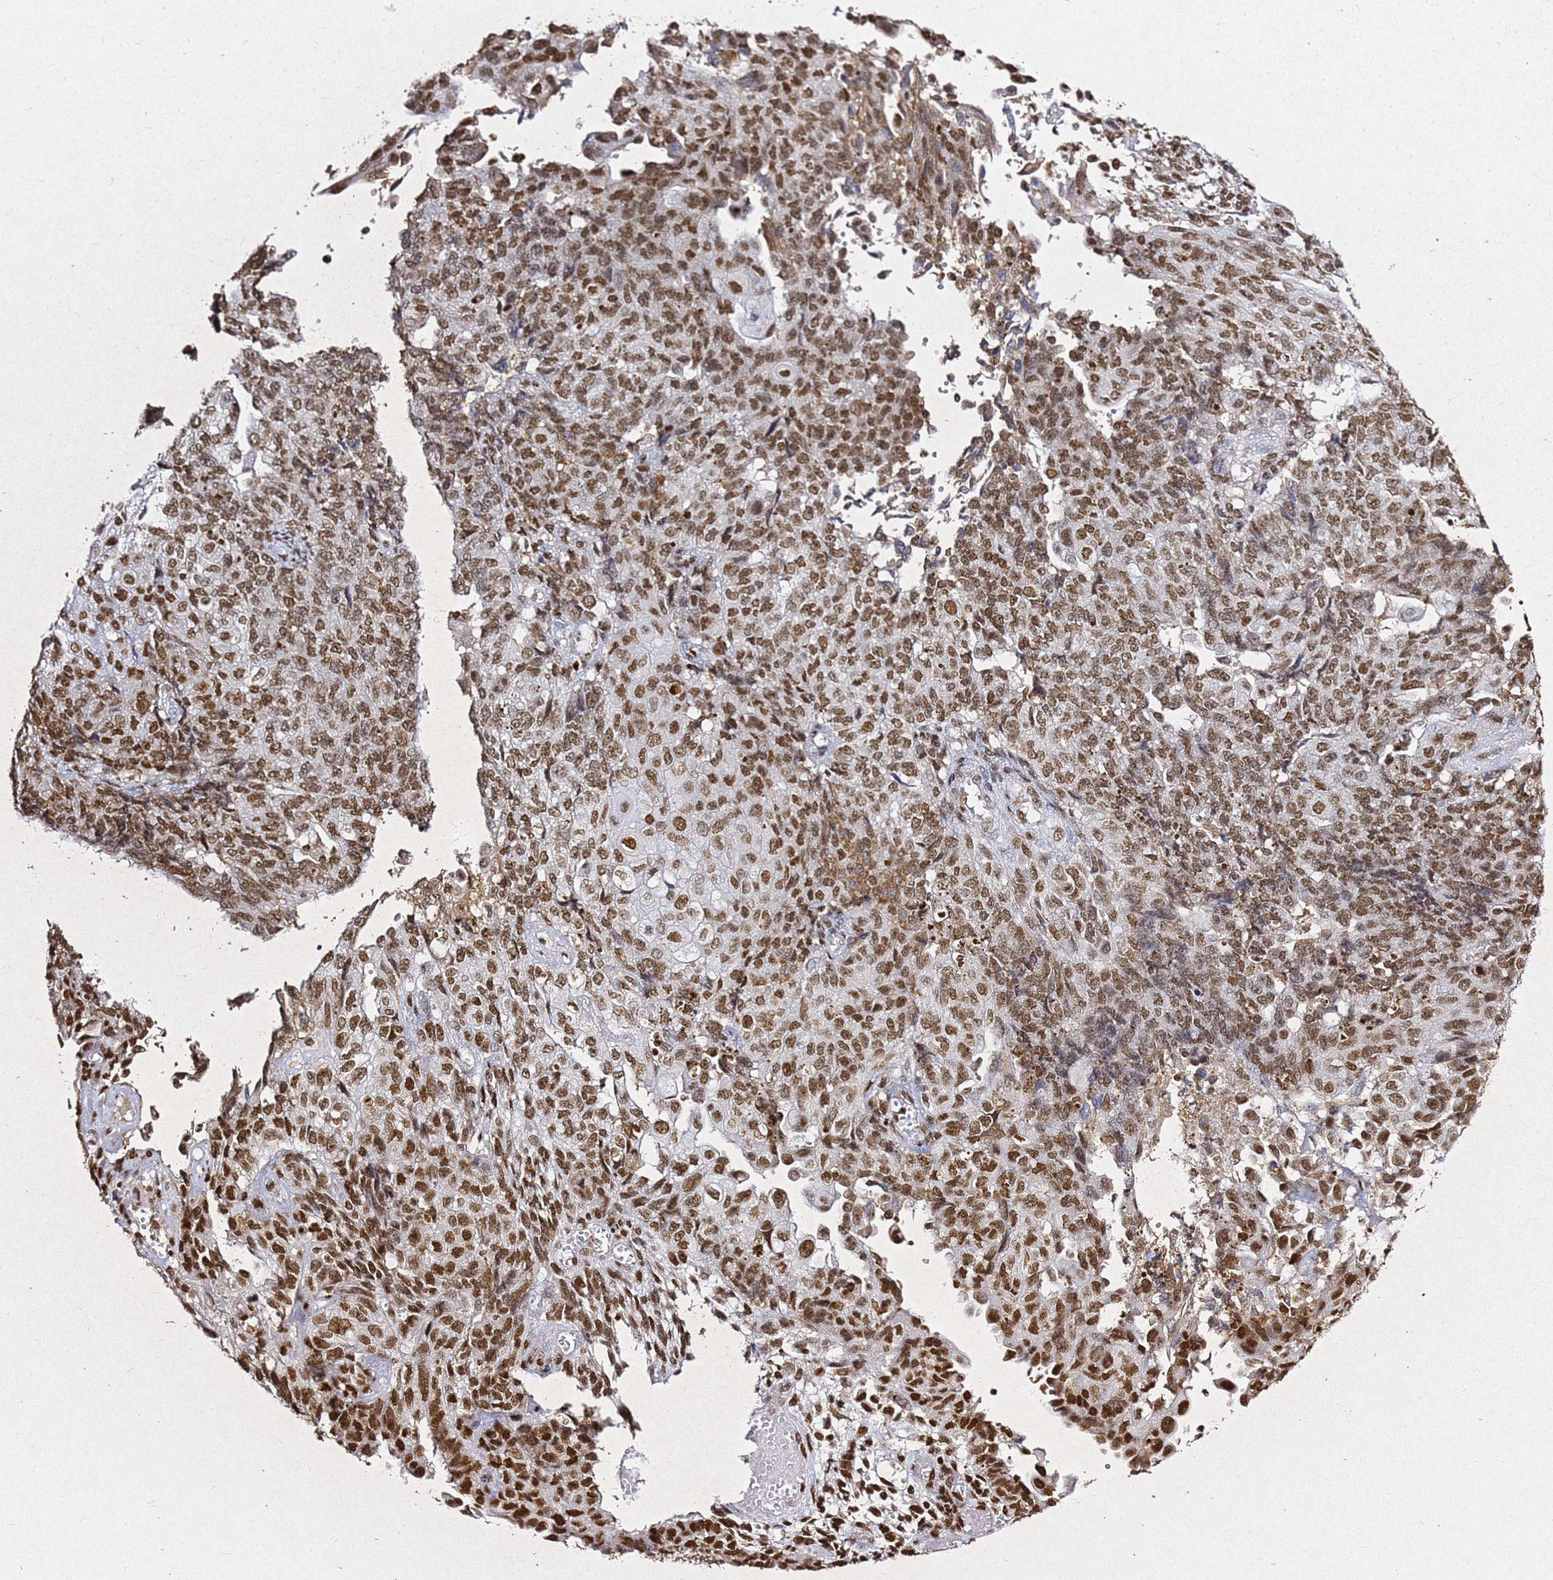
{"staining": {"intensity": "moderate", "quantity": ">75%", "location": "nuclear"}, "tissue": "endometrial cancer", "cell_type": "Tumor cells", "image_type": "cancer", "snomed": [{"axis": "morphology", "description": "Adenocarcinoma, NOS"}, {"axis": "topography", "description": "Endometrium"}], "caption": "About >75% of tumor cells in human endometrial cancer (adenocarcinoma) demonstrate moderate nuclear protein expression as visualized by brown immunohistochemical staining.", "gene": "APEX1", "patient": {"sex": "female", "age": 32}}